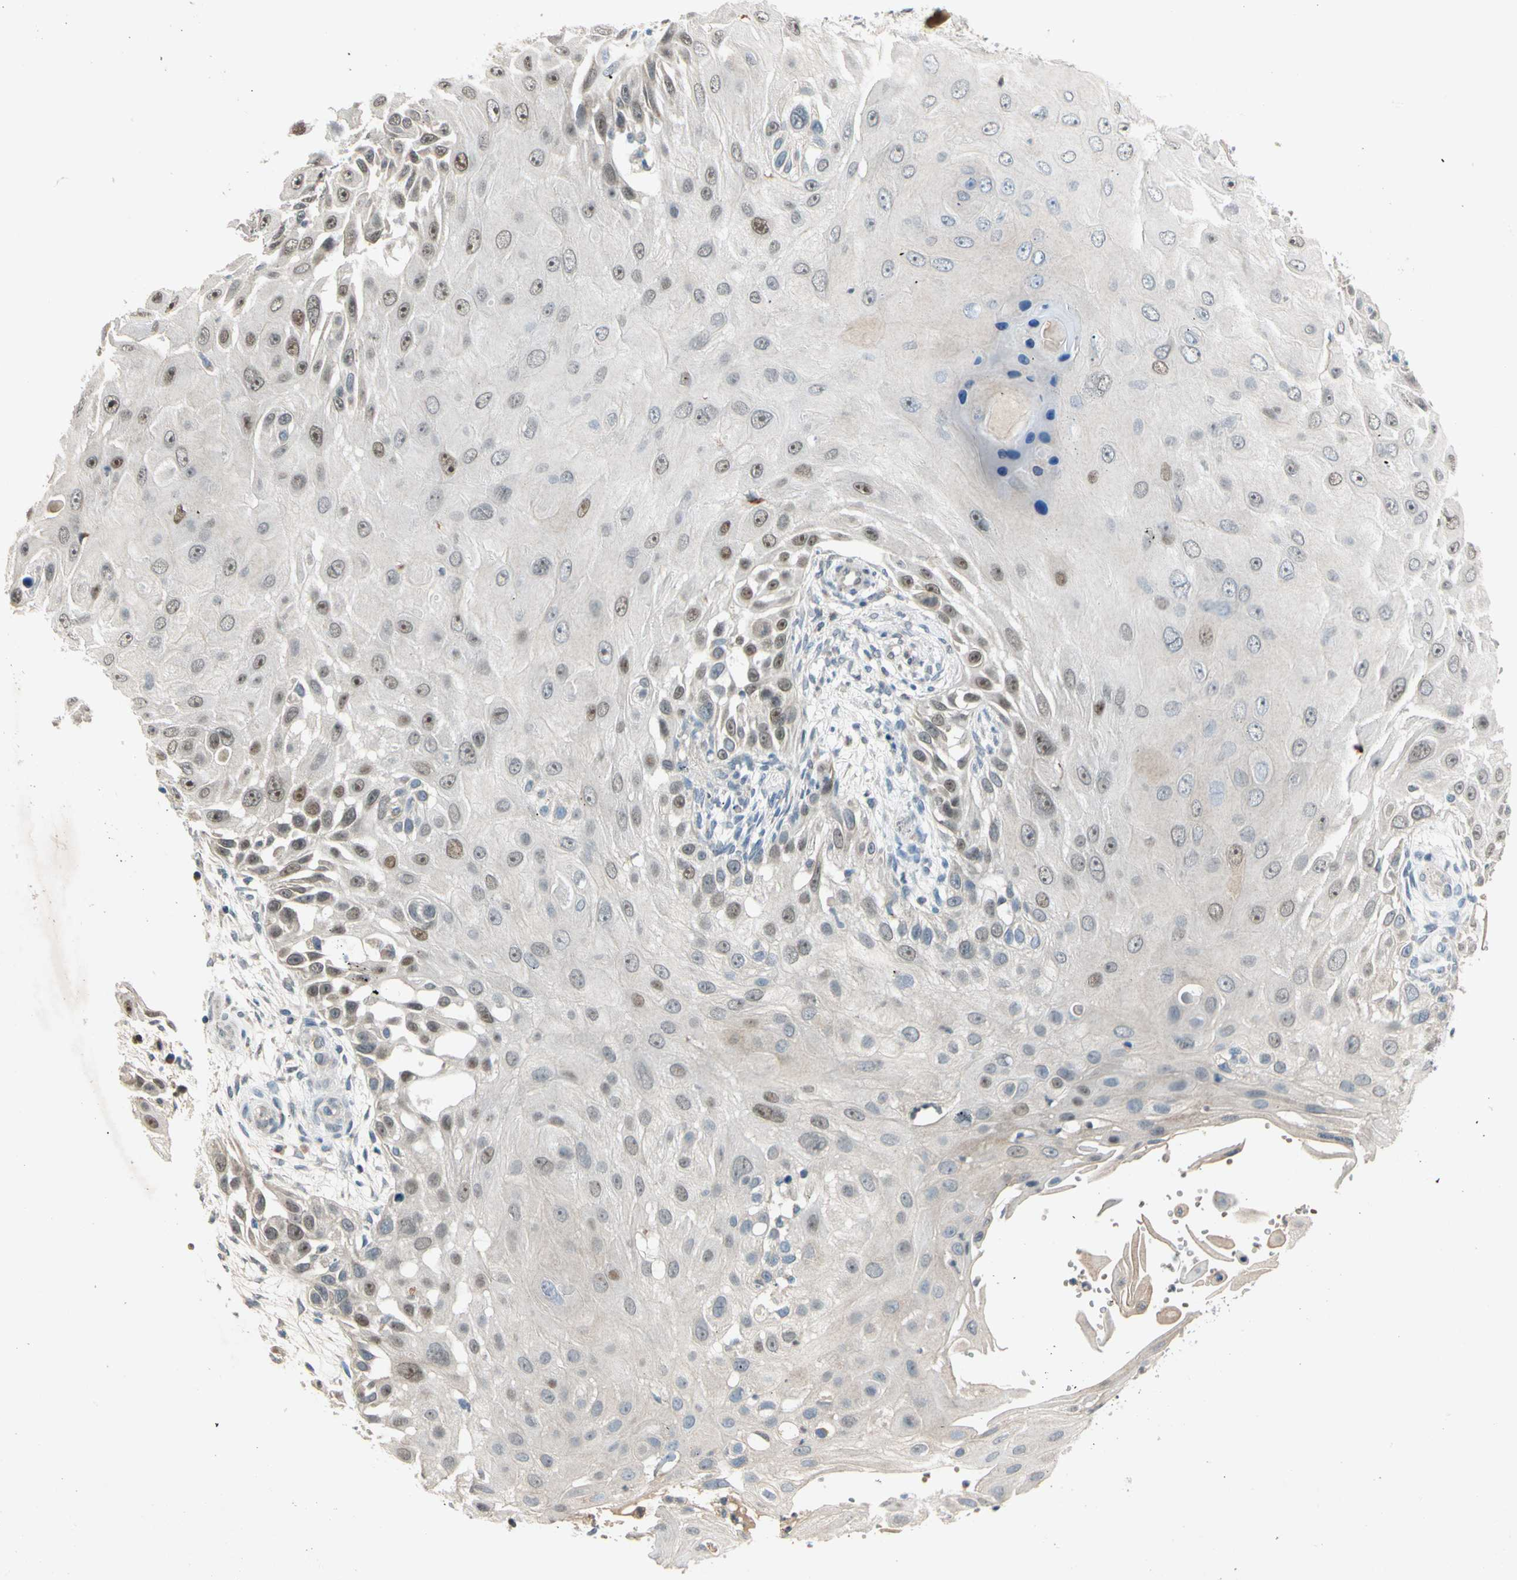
{"staining": {"intensity": "moderate", "quantity": "25%-75%", "location": "nuclear"}, "tissue": "skin cancer", "cell_type": "Tumor cells", "image_type": "cancer", "snomed": [{"axis": "morphology", "description": "Squamous cell carcinoma, NOS"}, {"axis": "topography", "description": "Skin"}], "caption": "Protein expression analysis of skin cancer displays moderate nuclear positivity in about 25%-75% of tumor cells.", "gene": "RIOX2", "patient": {"sex": "female", "age": 44}}